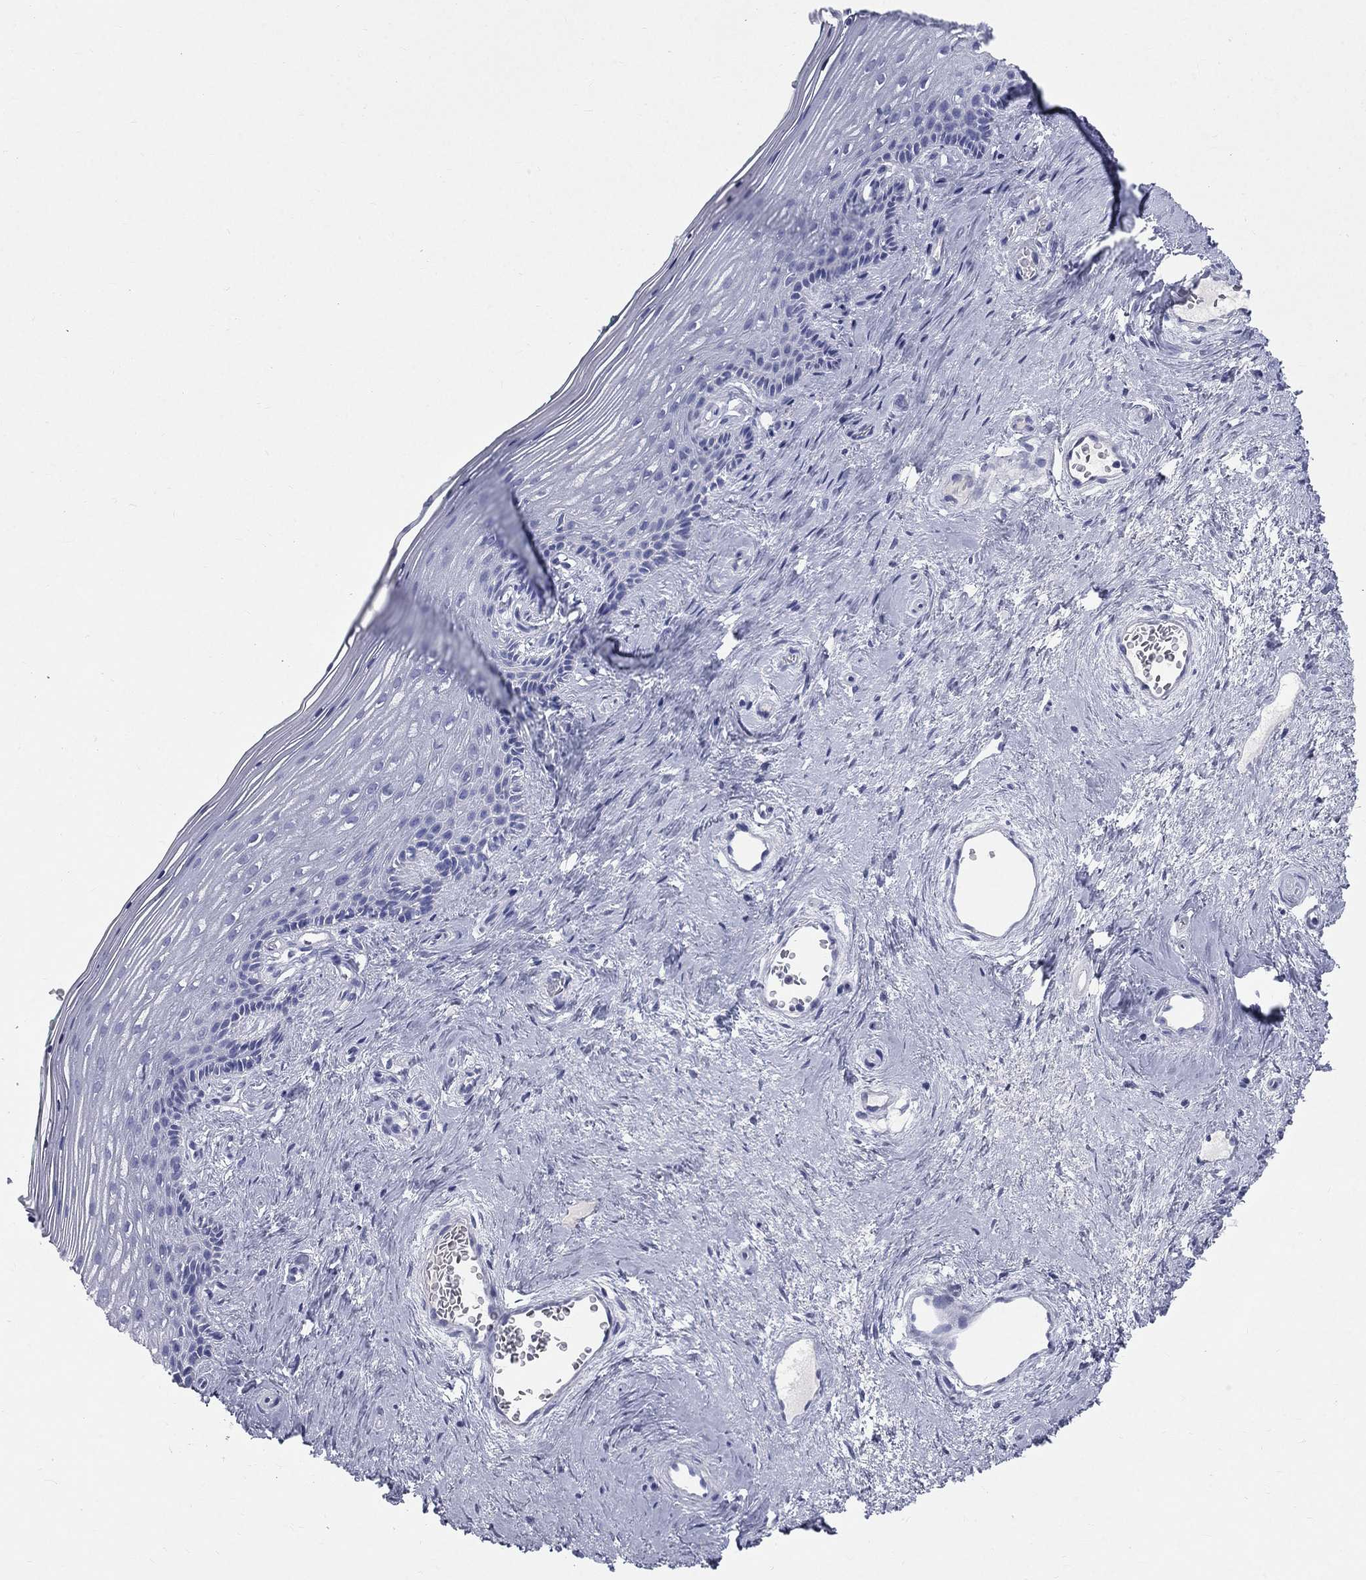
{"staining": {"intensity": "negative", "quantity": "none", "location": "none"}, "tissue": "vagina", "cell_type": "Squamous epithelial cells", "image_type": "normal", "snomed": [{"axis": "morphology", "description": "Normal tissue, NOS"}, {"axis": "topography", "description": "Vagina"}], "caption": "Unremarkable vagina was stained to show a protein in brown. There is no significant staining in squamous epithelial cells.", "gene": "HP", "patient": {"sex": "female", "age": 45}}